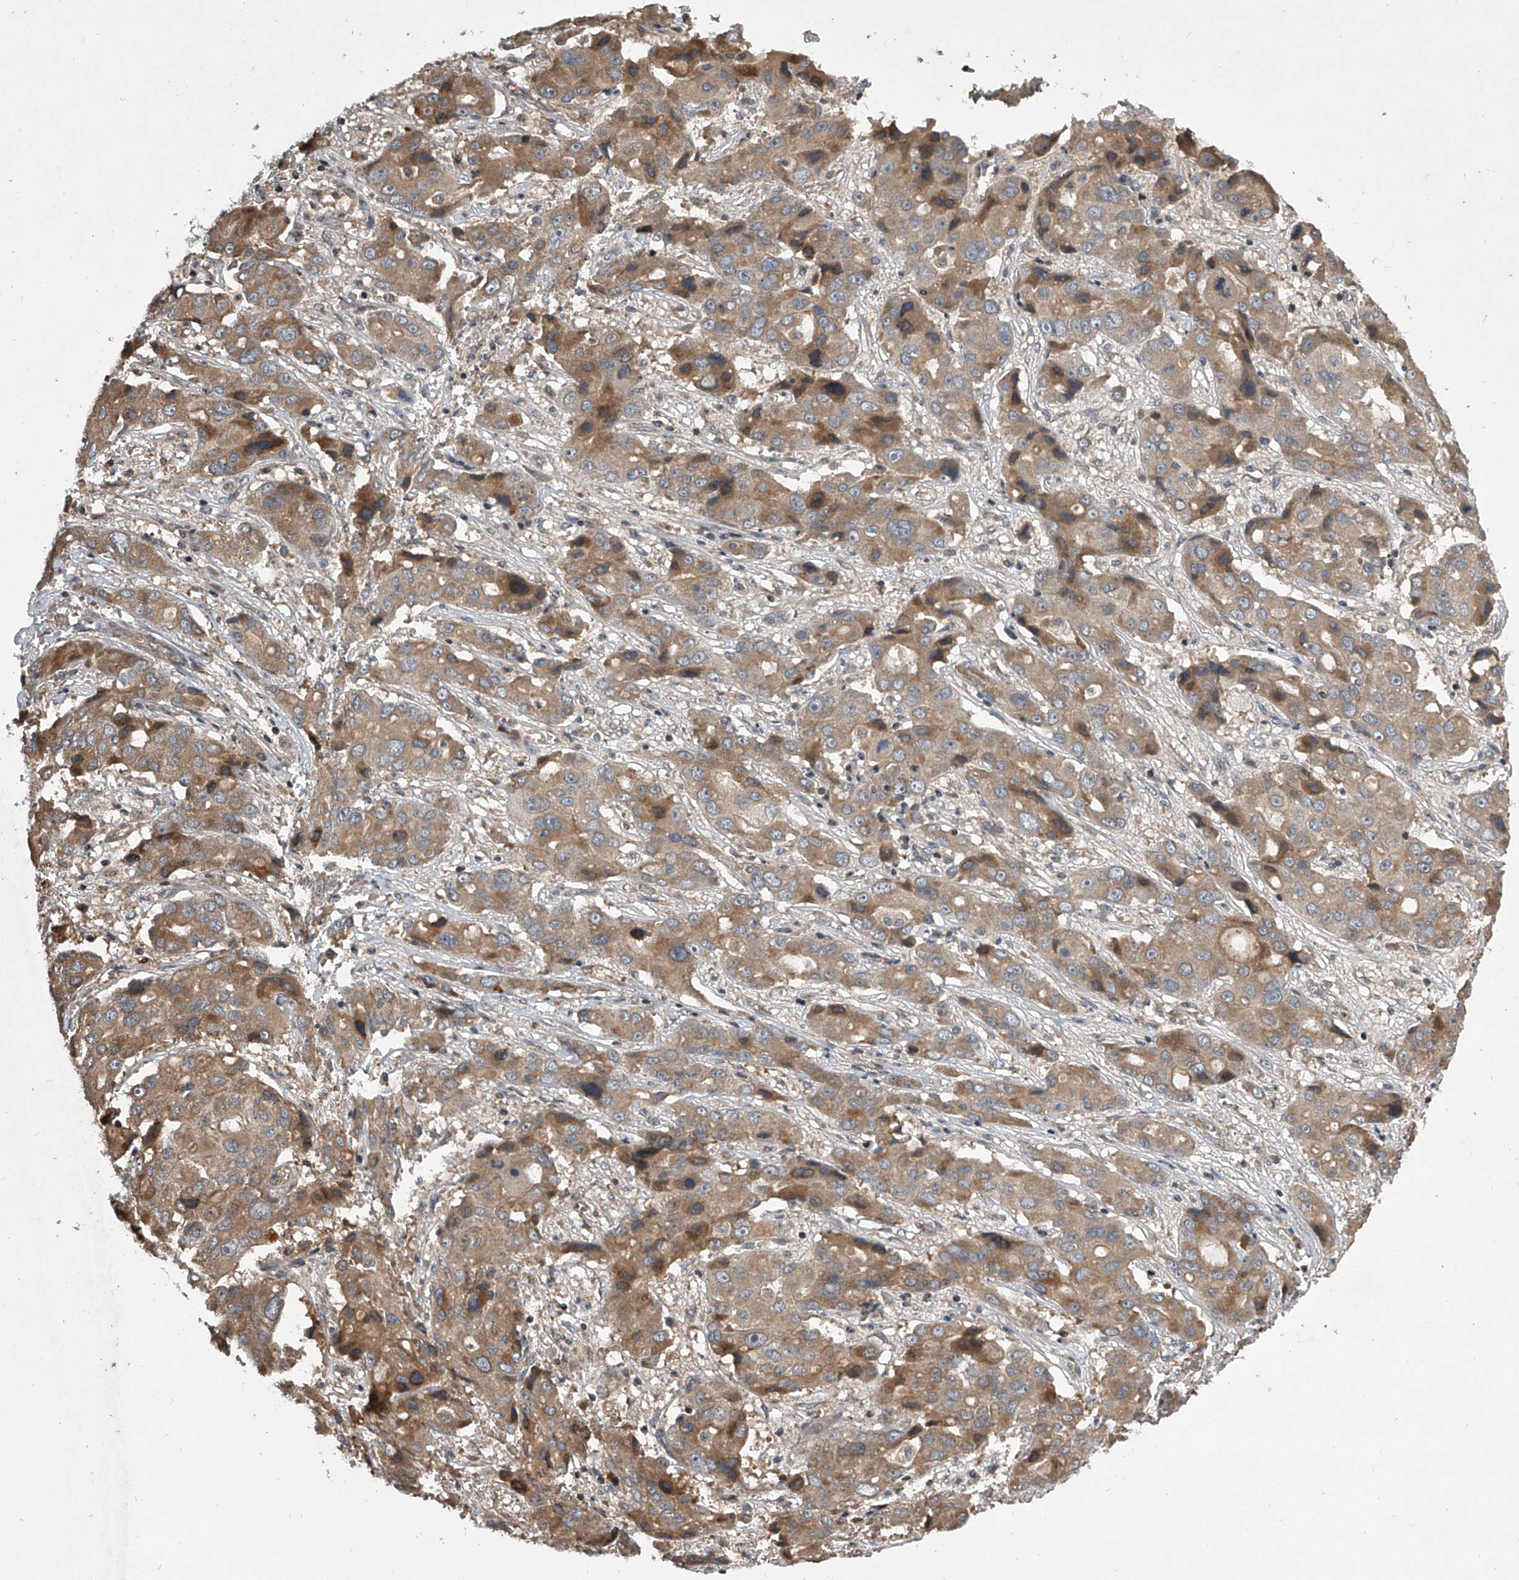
{"staining": {"intensity": "moderate", "quantity": ">75%", "location": "cytoplasmic/membranous"}, "tissue": "liver cancer", "cell_type": "Tumor cells", "image_type": "cancer", "snomed": [{"axis": "morphology", "description": "Cholangiocarcinoma"}, {"axis": "topography", "description": "Liver"}], "caption": "Cholangiocarcinoma (liver) was stained to show a protein in brown. There is medium levels of moderate cytoplasmic/membranous staining in approximately >75% of tumor cells.", "gene": "NFS1", "patient": {"sex": "male", "age": 67}}